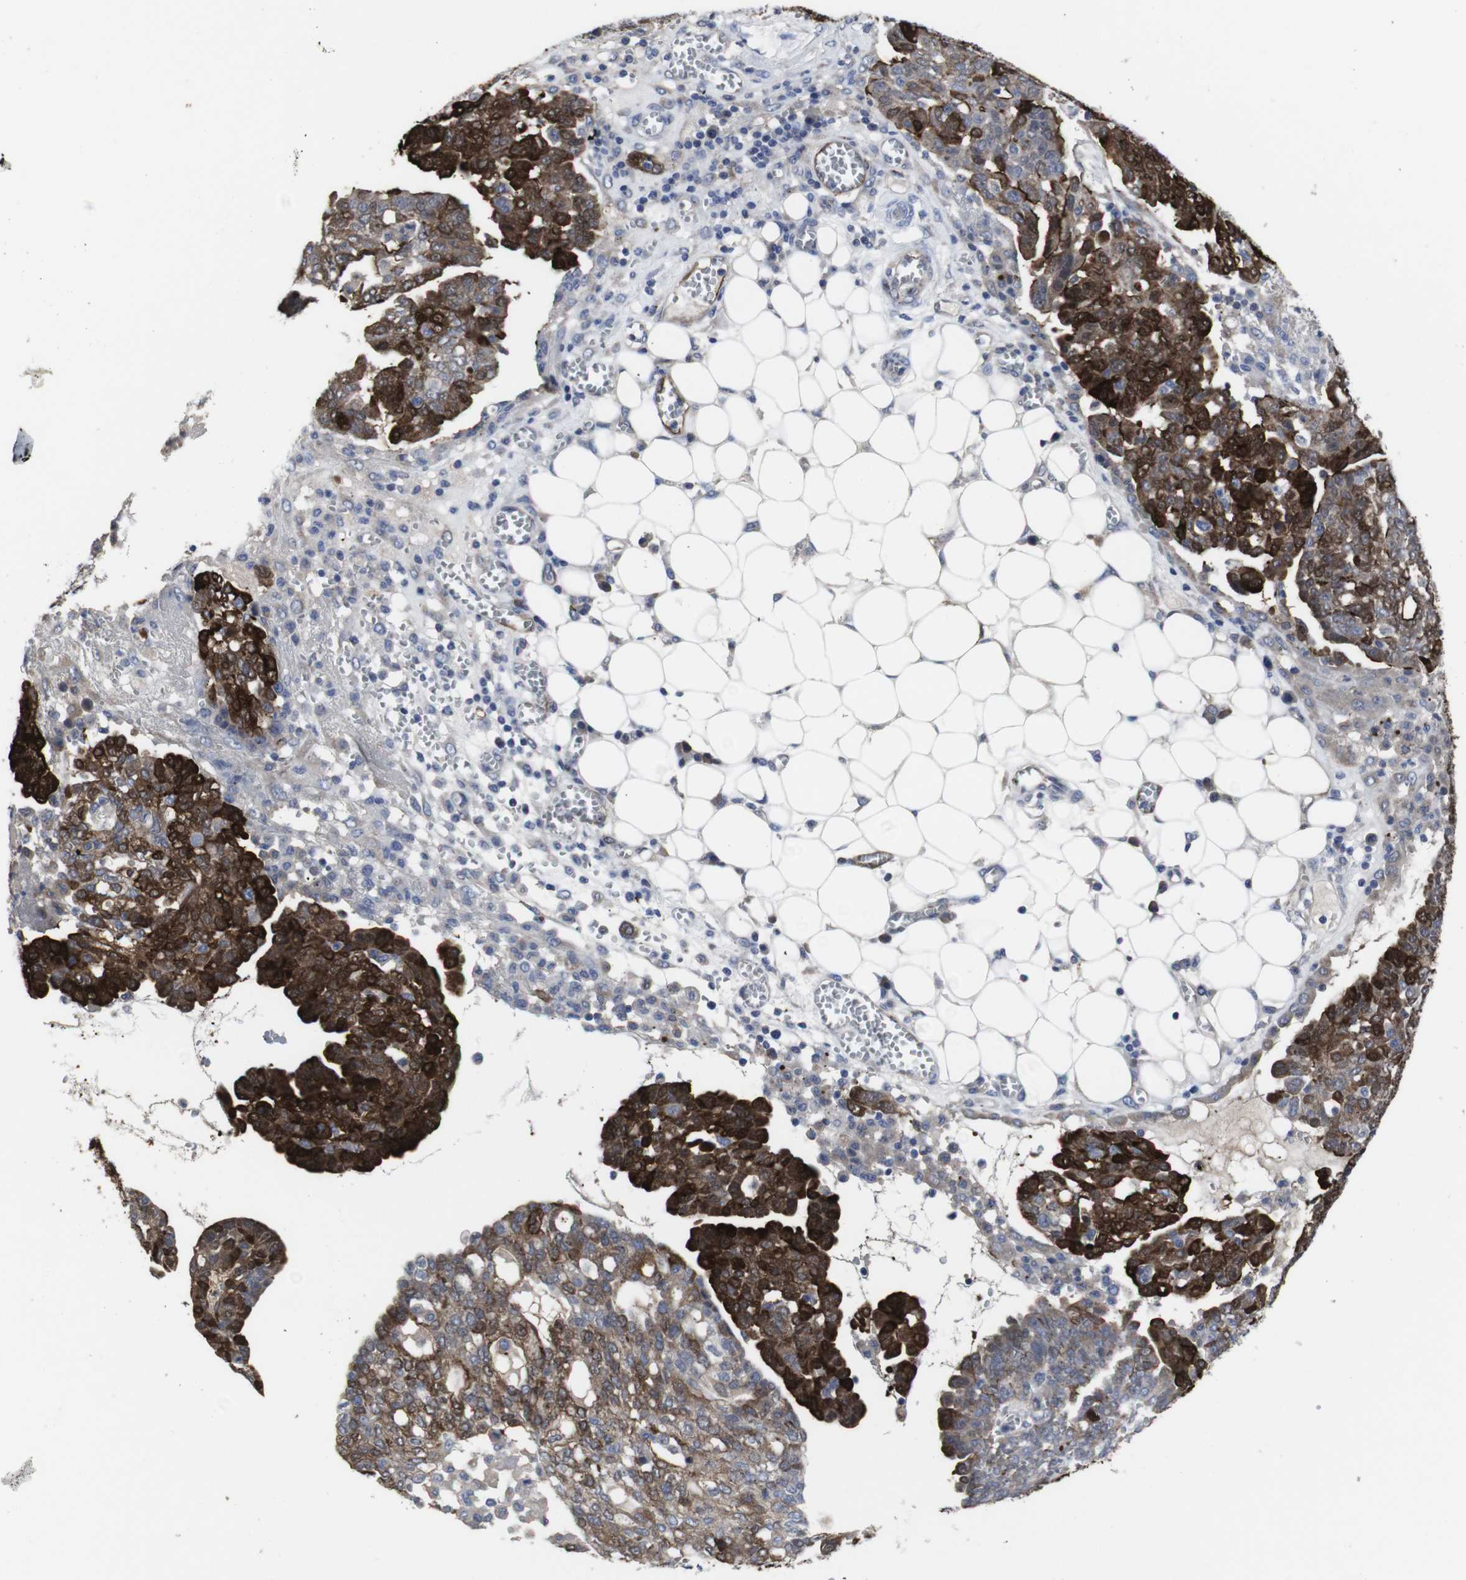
{"staining": {"intensity": "strong", "quantity": ">75%", "location": "cytoplasmic/membranous"}, "tissue": "ovarian cancer", "cell_type": "Tumor cells", "image_type": "cancer", "snomed": [{"axis": "morphology", "description": "Cystadenocarcinoma, serous, NOS"}, {"axis": "topography", "description": "Soft tissue"}, {"axis": "topography", "description": "Ovary"}], "caption": "Strong cytoplasmic/membranous protein positivity is present in about >75% of tumor cells in ovarian serous cystadenocarcinoma.", "gene": "SNCG", "patient": {"sex": "female", "age": 57}}